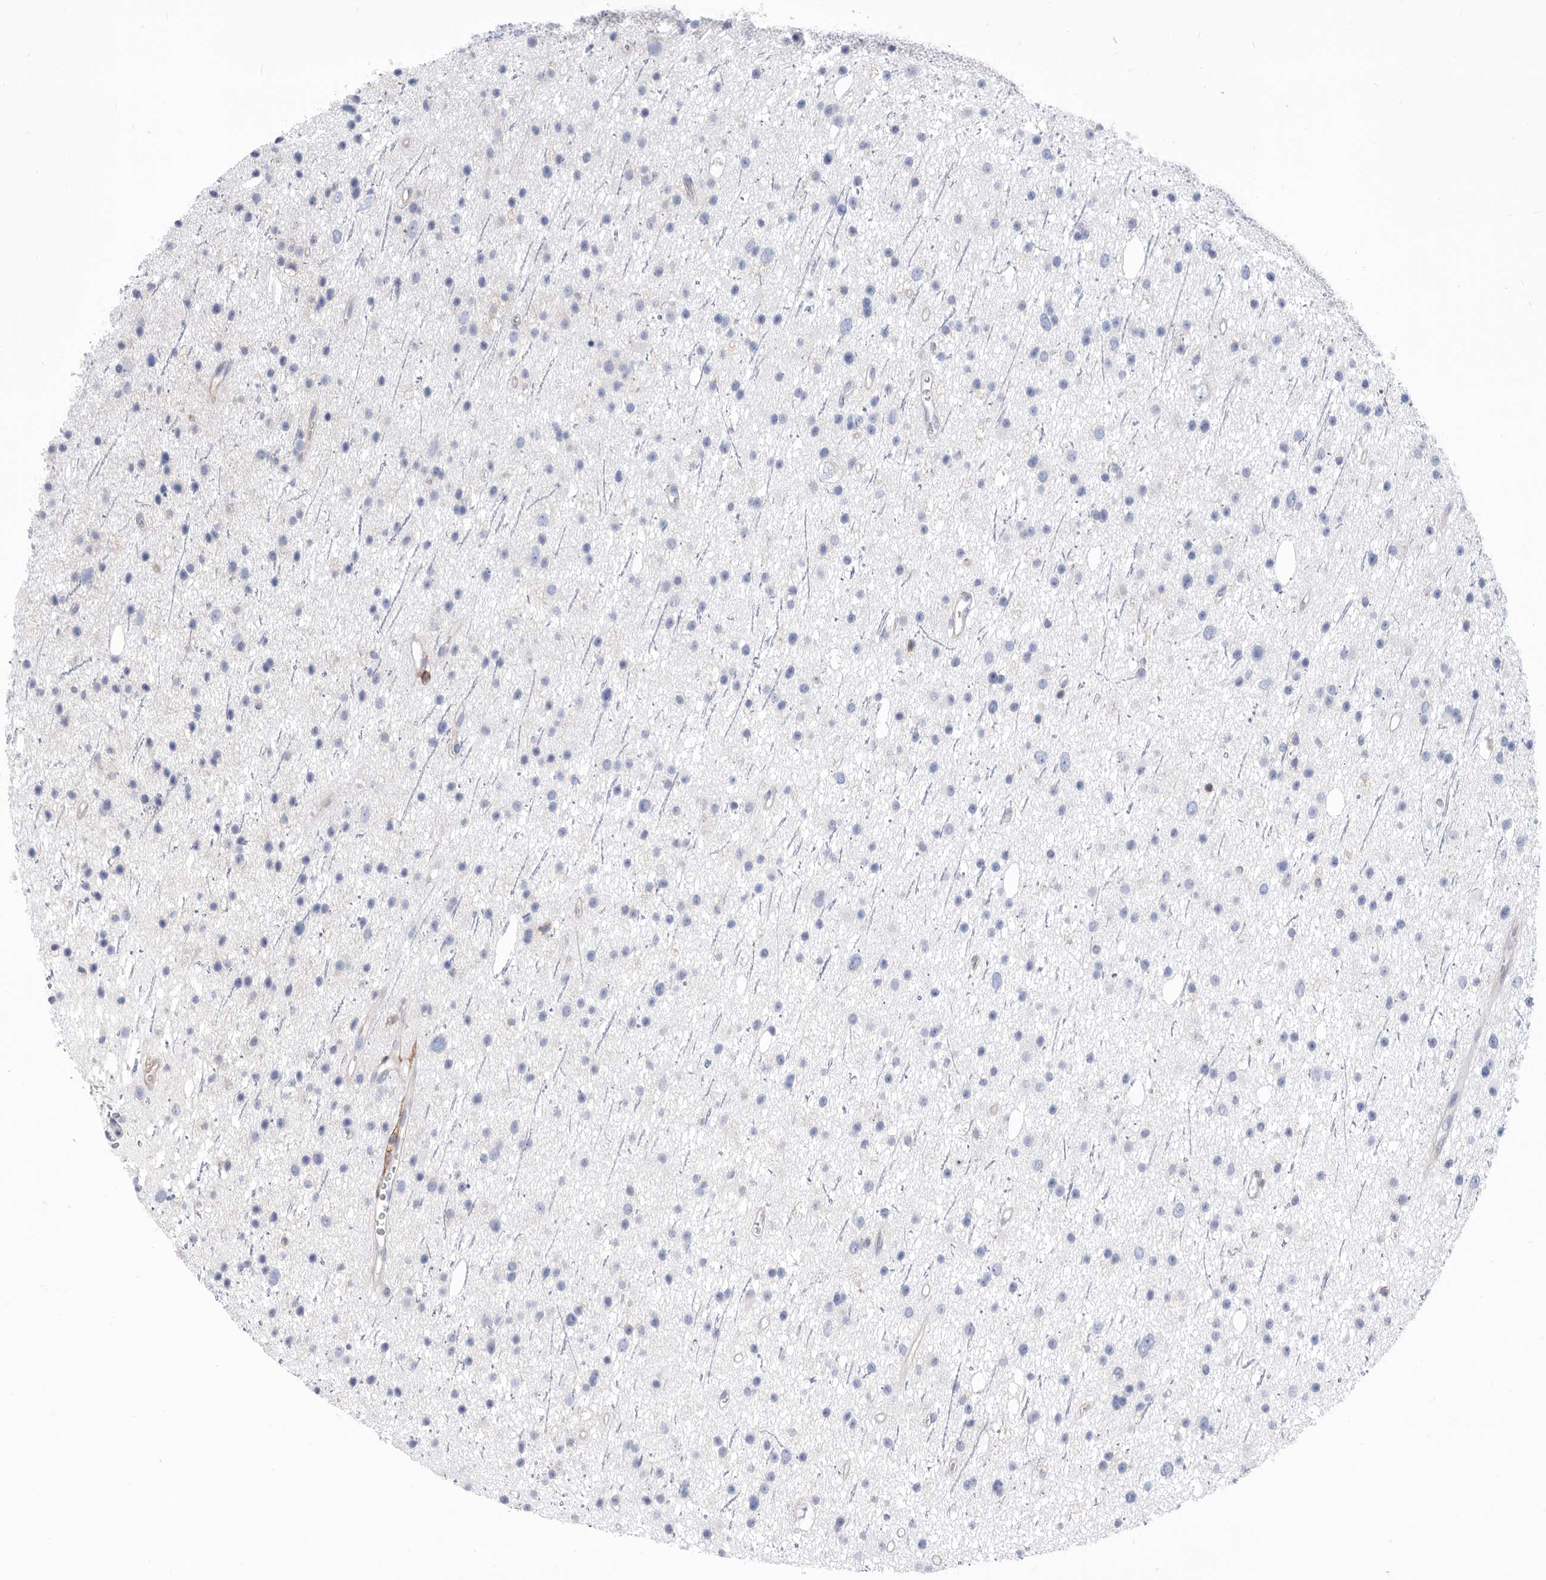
{"staining": {"intensity": "negative", "quantity": "none", "location": "none"}, "tissue": "glioma", "cell_type": "Tumor cells", "image_type": "cancer", "snomed": [{"axis": "morphology", "description": "Glioma, malignant, Low grade"}, {"axis": "topography", "description": "Cerebral cortex"}], "caption": "A photomicrograph of malignant low-grade glioma stained for a protein exhibits no brown staining in tumor cells.", "gene": "SMG7", "patient": {"sex": "female", "age": 39}}